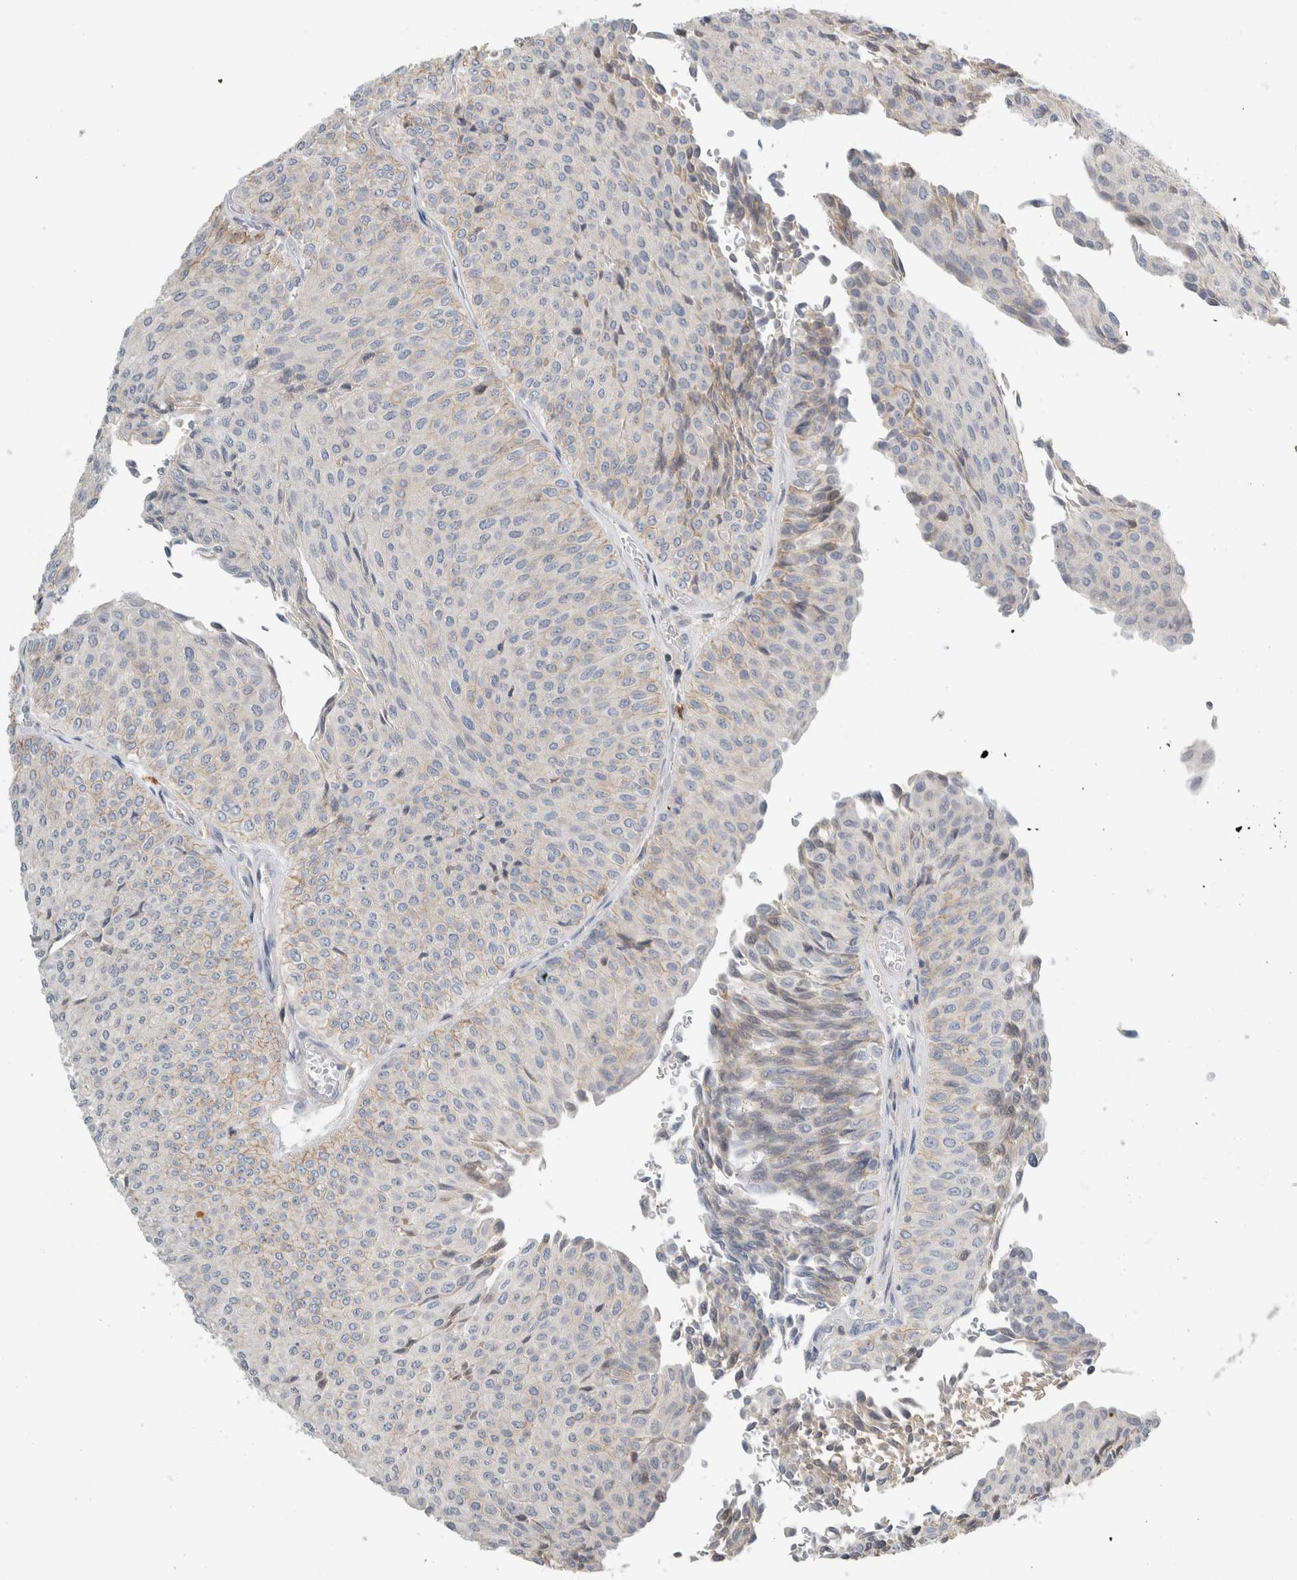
{"staining": {"intensity": "negative", "quantity": "none", "location": "none"}, "tissue": "urothelial cancer", "cell_type": "Tumor cells", "image_type": "cancer", "snomed": [{"axis": "morphology", "description": "Urothelial carcinoma, Low grade"}, {"axis": "topography", "description": "Urinary bladder"}], "caption": "Tumor cells show no significant protein staining in low-grade urothelial carcinoma. (Brightfield microscopy of DAB IHC at high magnification).", "gene": "ERCC6L2", "patient": {"sex": "male", "age": 78}}